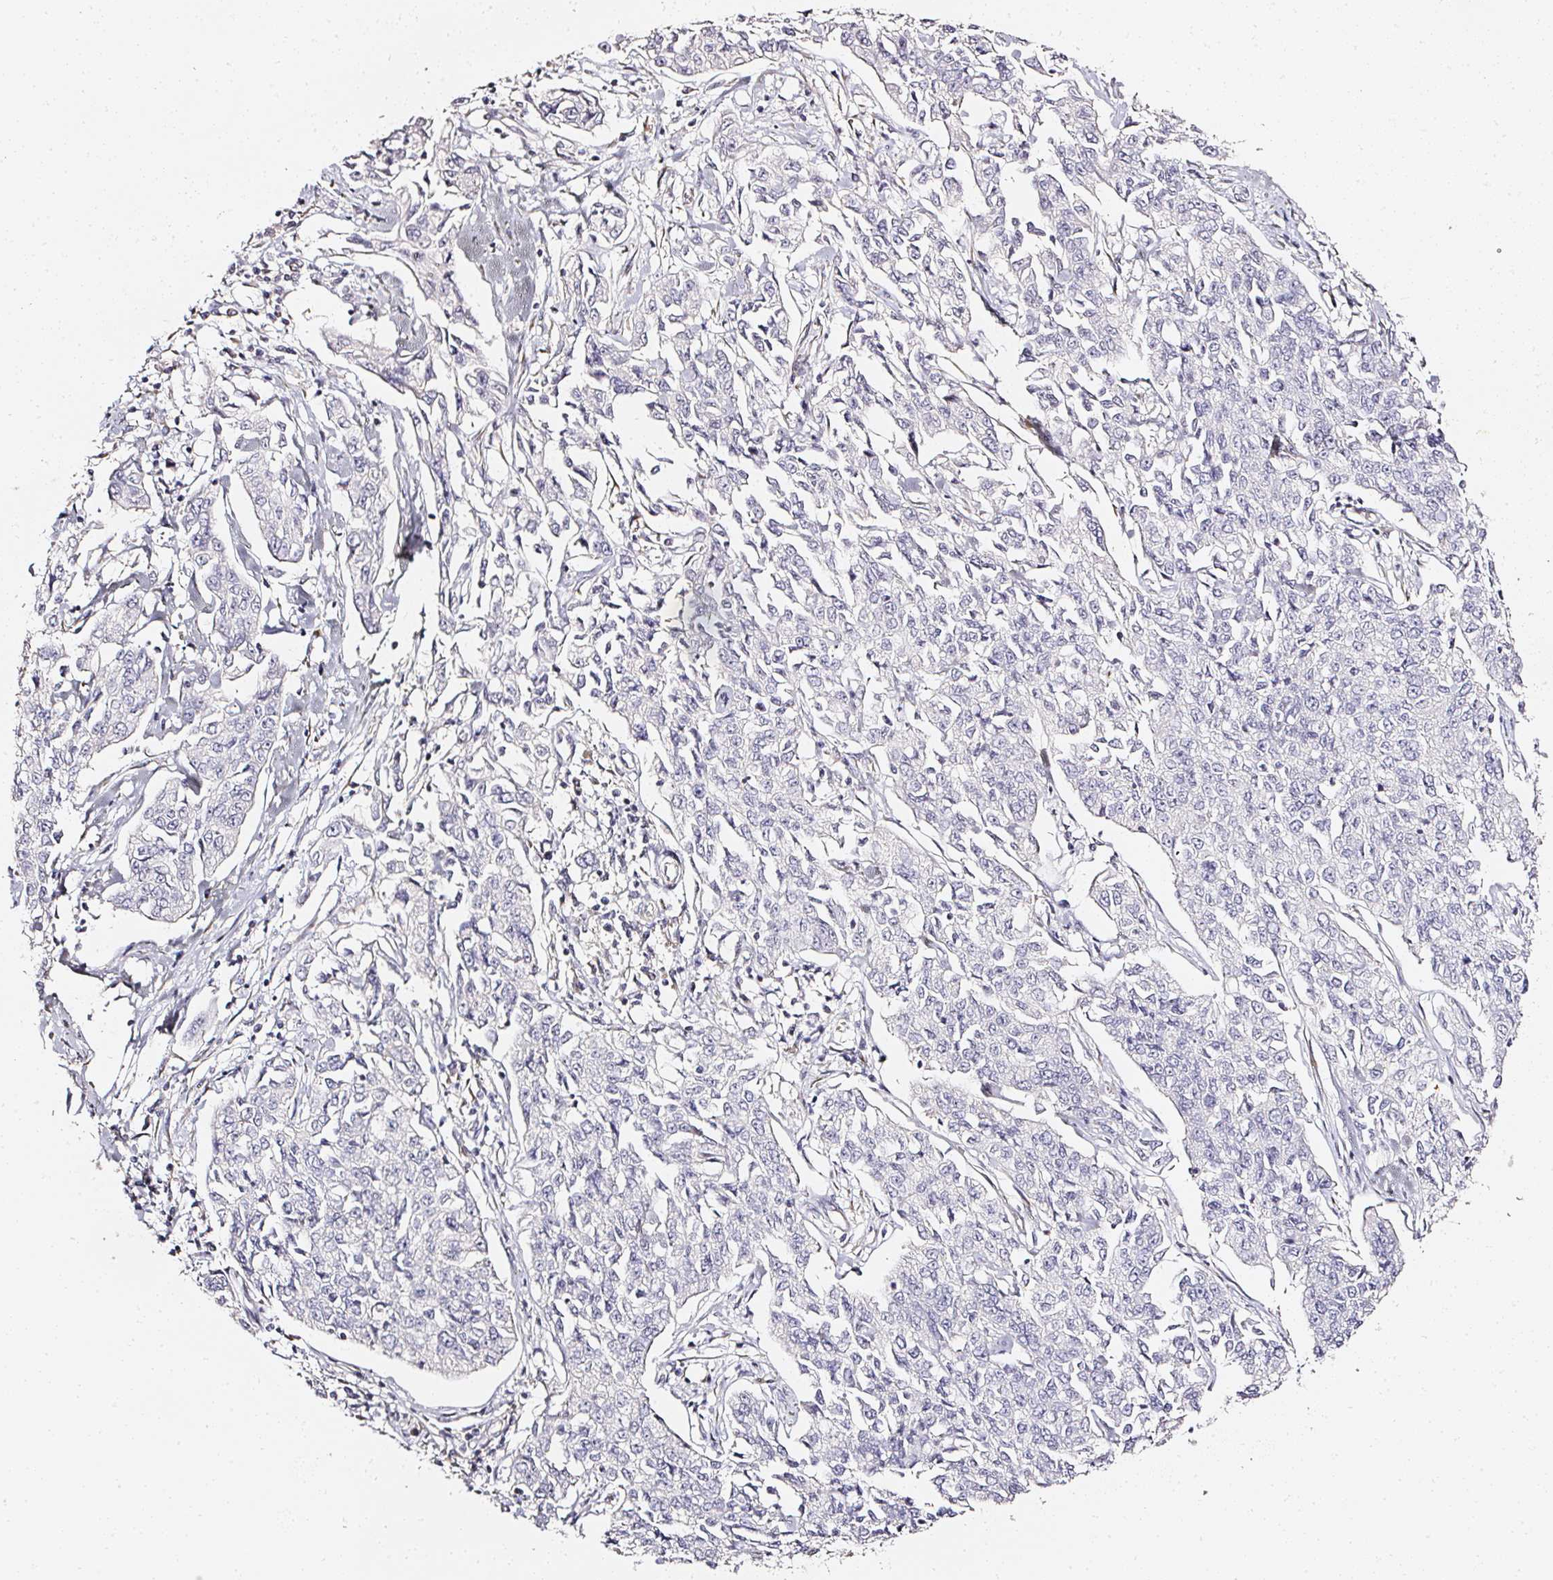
{"staining": {"intensity": "negative", "quantity": "none", "location": "none"}, "tissue": "cervical cancer", "cell_type": "Tumor cells", "image_type": "cancer", "snomed": [{"axis": "morphology", "description": "Squamous cell carcinoma, NOS"}, {"axis": "topography", "description": "Cervix"}], "caption": "This is an immunohistochemistry histopathology image of cervical cancer. There is no staining in tumor cells.", "gene": "NTRK1", "patient": {"sex": "female", "age": 35}}